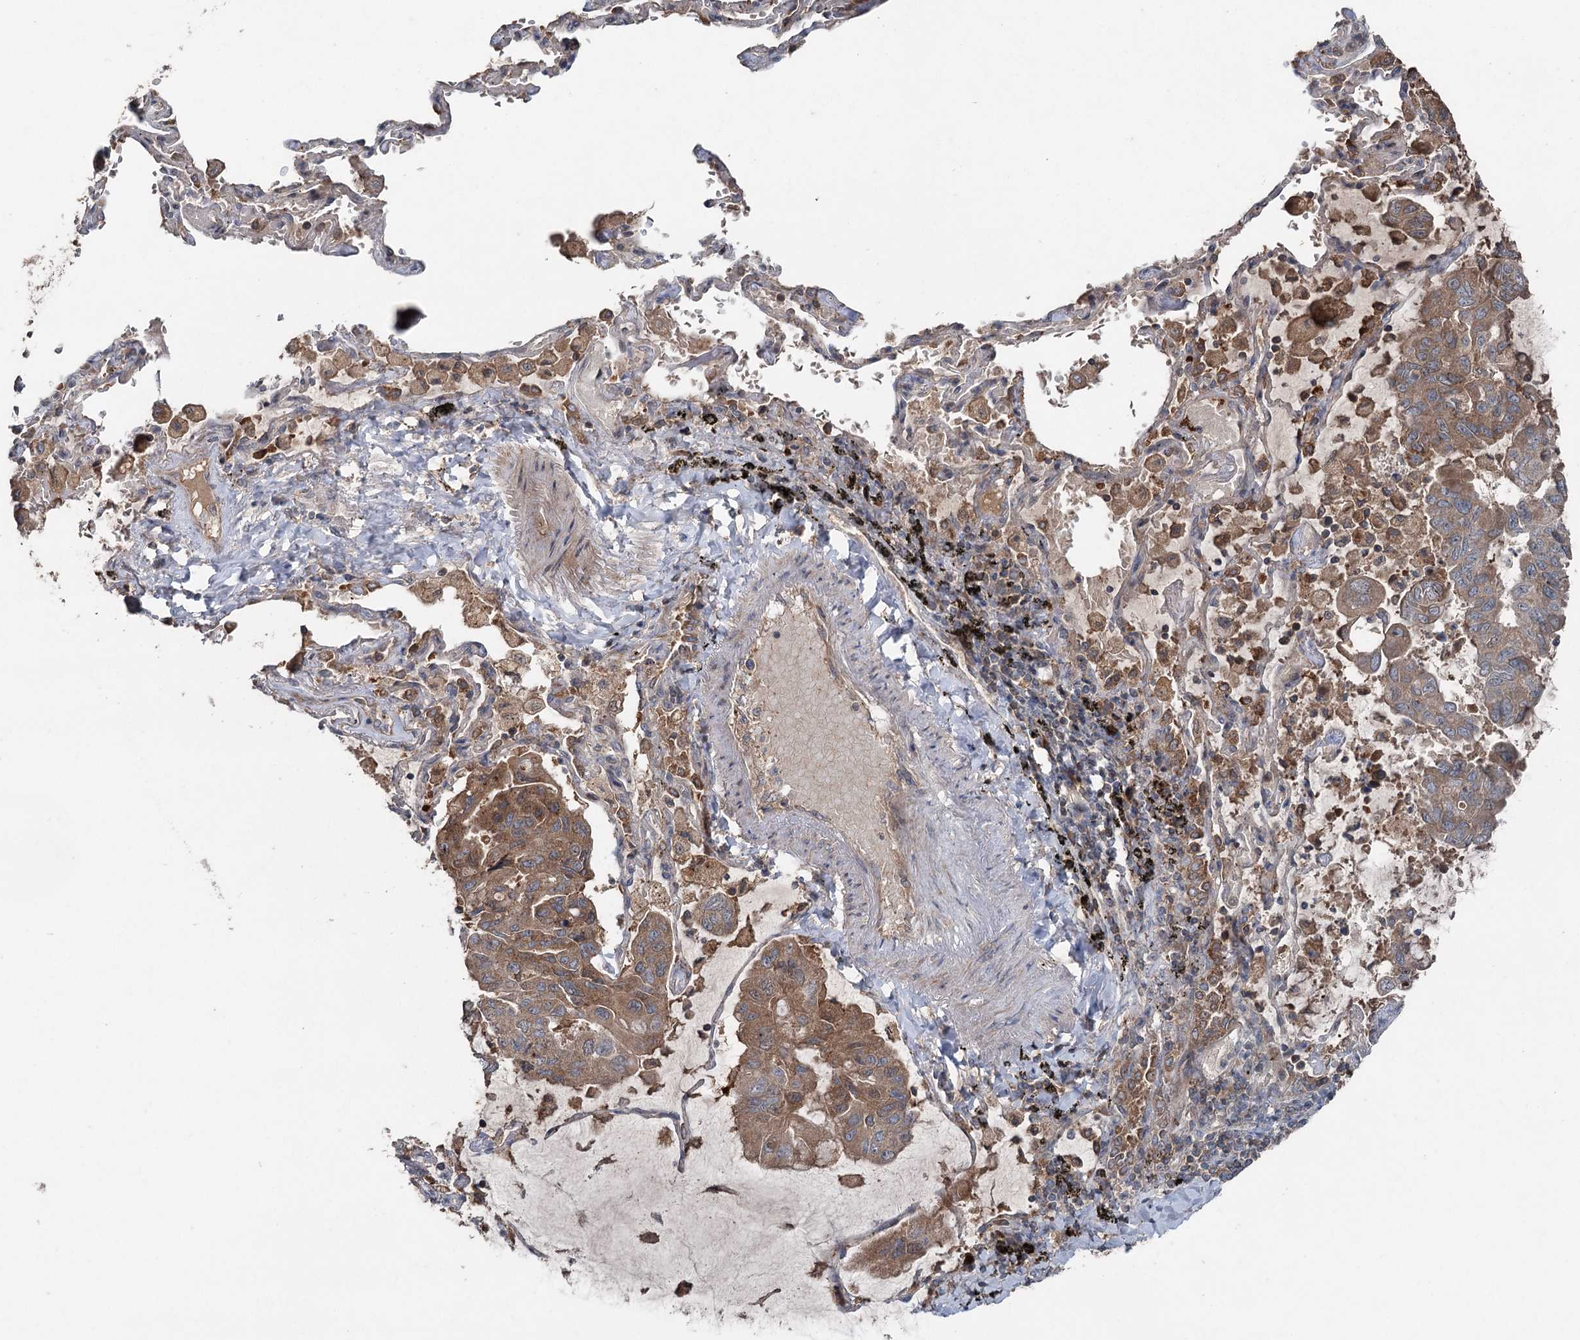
{"staining": {"intensity": "moderate", "quantity": ">75%", "location": "cytoplasmic/membranous"}, "tissue": "lung cancer", "cell_type": "Tumor cells", "image_type": "cancer", "snomed": [{"axis": "morphology", "description": "Adenocarcinoma, NOS"}, {"axis": "topography", "description": "Lung"}], "caption": "High-power microscopy captured an IHC photomicrograph of adenocarcinoma (lung), revealing moderate cytoplasmic/membranous staining in about >75% of tumor cells.", "gene": "MAPK8IP2", "patient": {"sex": "male", "age": 64}}